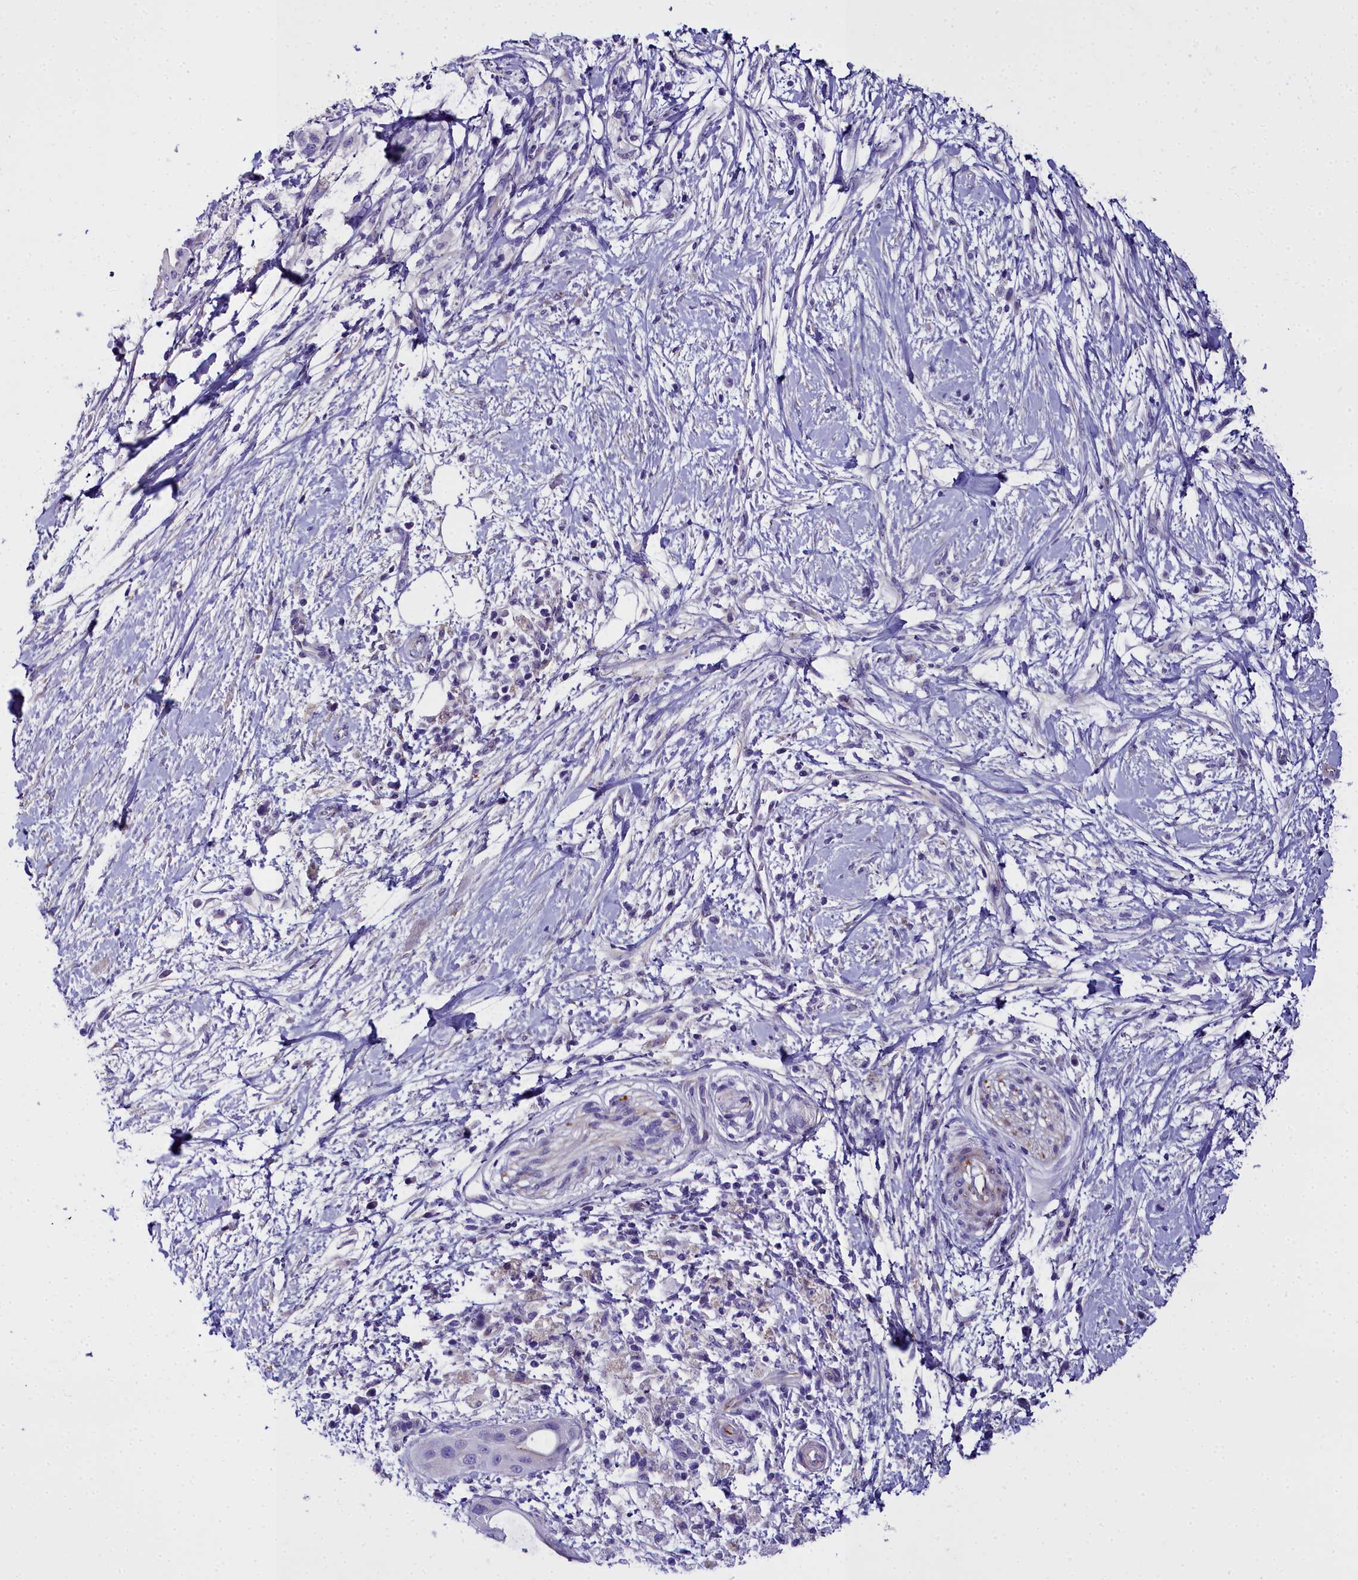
{"staining": {"intensity": "negative", "quantity": "none", "location": "none"}, "tissue": "pancreatic cancer", "cell_type": "Tumor cells", "image_type": "cancer", "snomed": [{"axis": "morphology", "description": "Adenocarcinoma, NOS"}, {"axis": "topography", "description": "Pancreas"}], "caption": "A photomicrograph of pancreatic adenocarcinoma stained for a protein demonstrates no brown staining in tumor cells.", "gene": "TIMM22", "patient": {"sex": "male", "age": 68}}